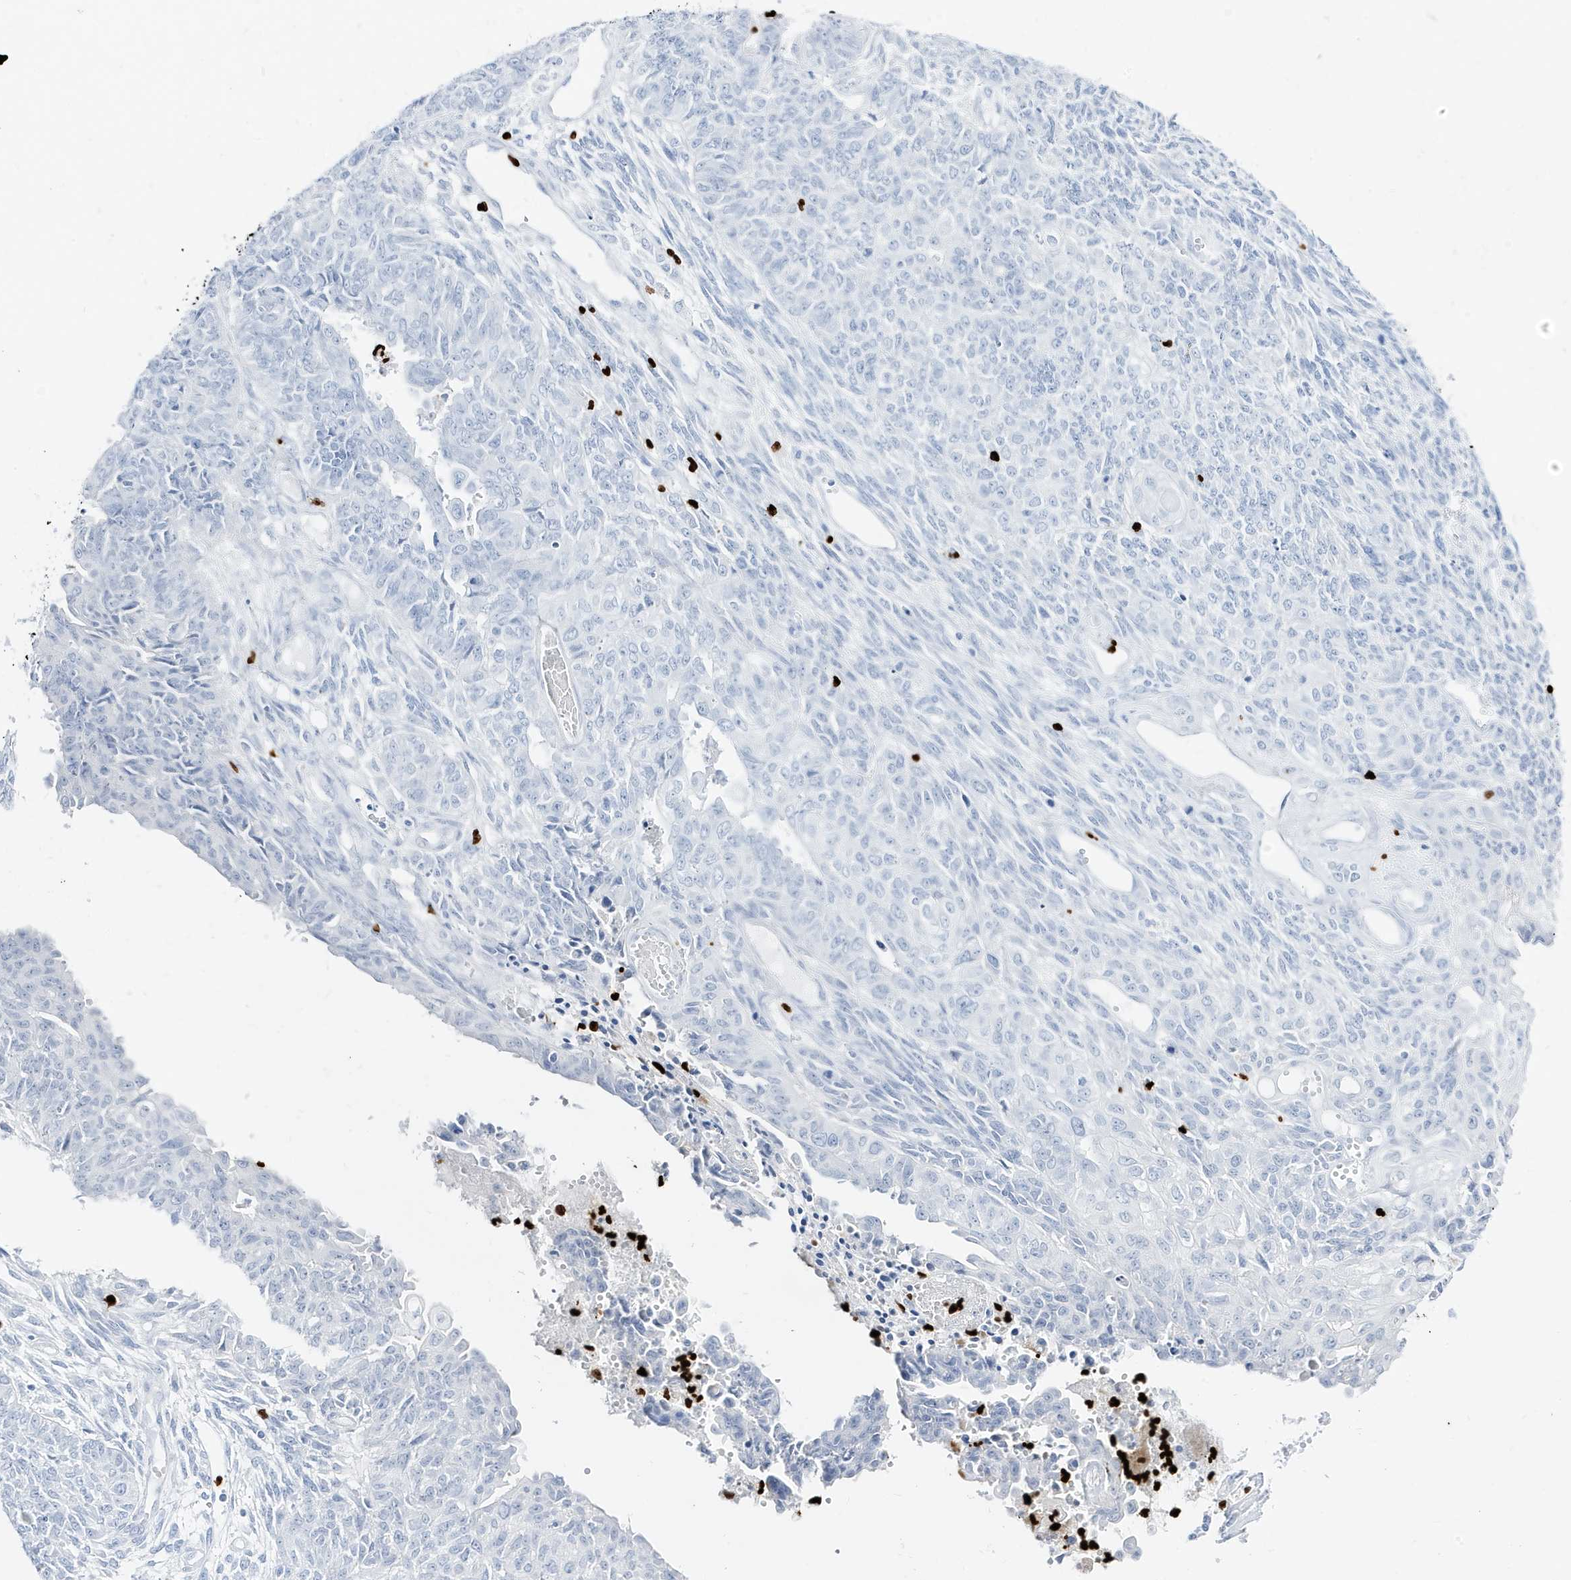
{"staining": {"intensity": "negative", "quantity": "none", "location": "none"}, "tissue": "endometrial cancer", "cell_type": "Tumor cells", "image_type": "cancer", "snomed": [{"axis": "morphology", "description": "Adenocarcinoma, NOS"}, {"axis": "topography", "description": "Endometrium"}], "caption": "Immunohistochemical staining of human endometrial cancer (adenocarcinoma) demonstrates no significant expression in tumor cells.", "gene": "MNDA", "patient": {"sex": "female", "age": 32}}